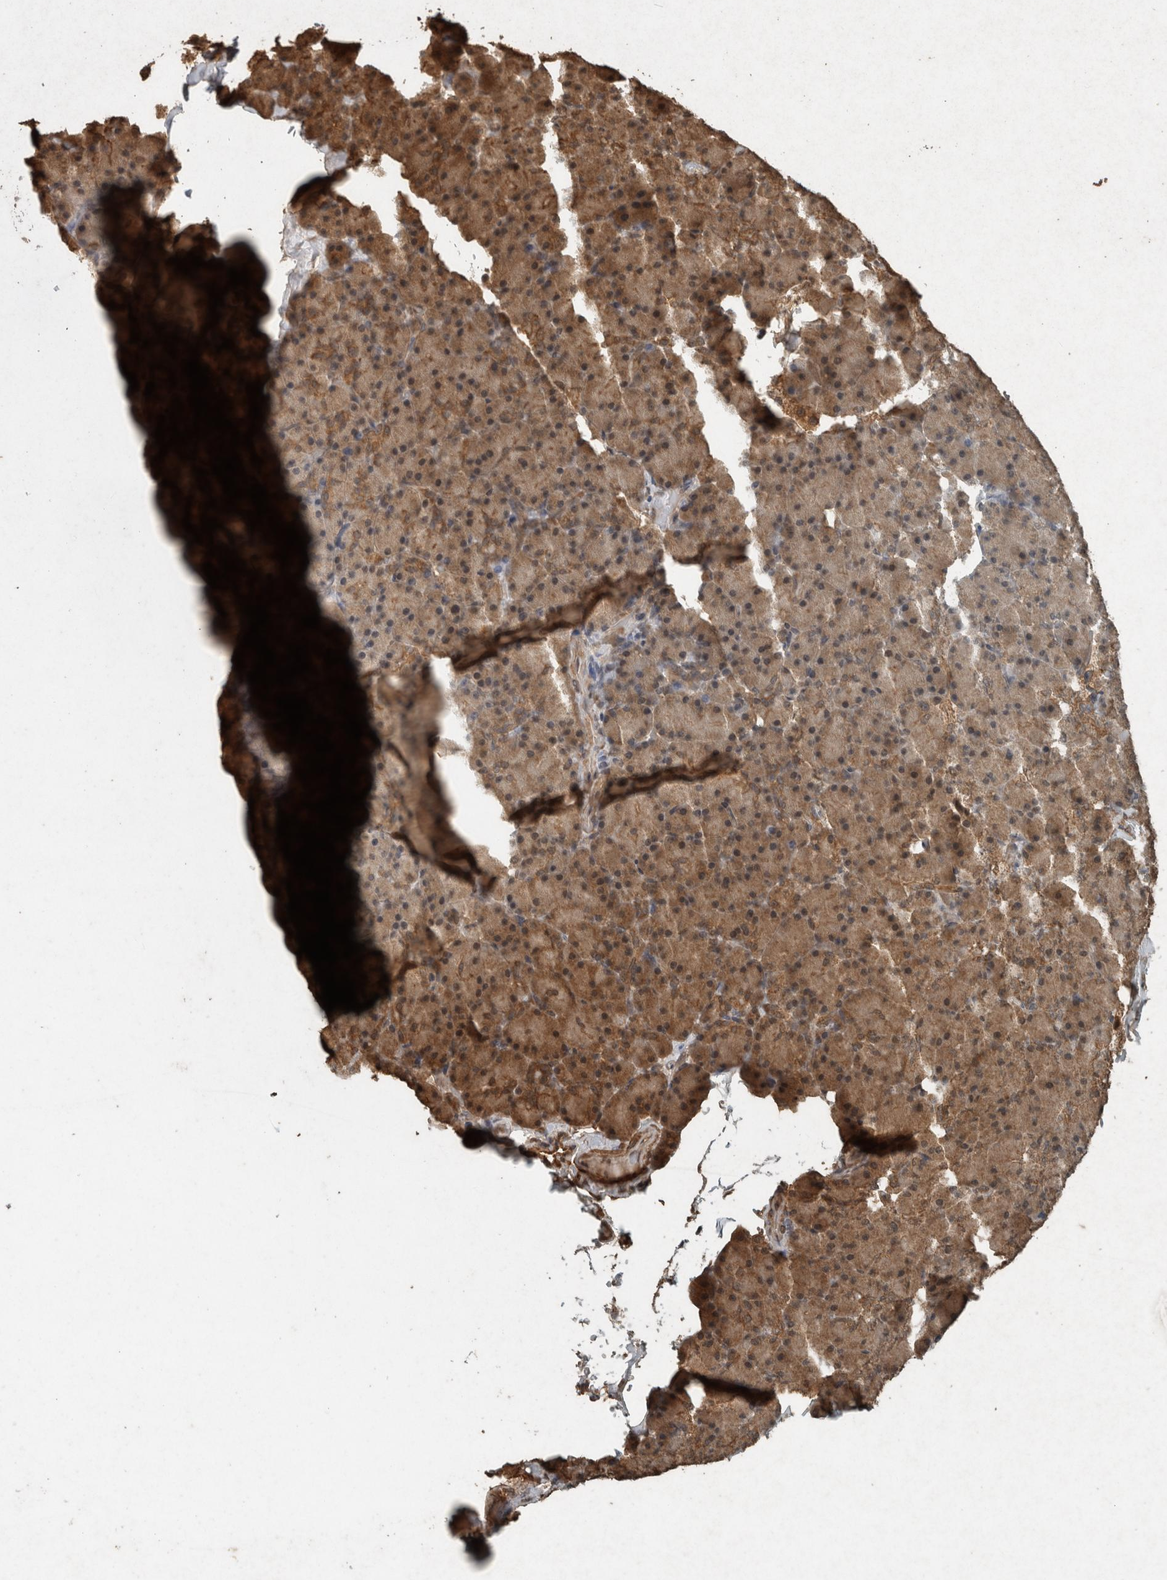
{"staining": {"intensity": "moderate", "quantity": ">75%", "location": "cytoplasmic/membranous,nuclear"}, "tissue": "pancreas", "cell_type": "Exocrine glandular cells", "image_type": "normal", "snomed": [{"axis": "morphology", "description": "Normal tissue, NOS"}, {"axis": "topography", "description": "Pancreas"}], "caption": "This is a photomicrograph of immunohistochemistry (IHC) staining of unremarkable pancreas, which shows moderate staining in the cytoplasmic/membranous,nuclear of exocrine glandular cells.", "gene": "ARHGEF12", "patient": {"sex": "female", "age": 43}}